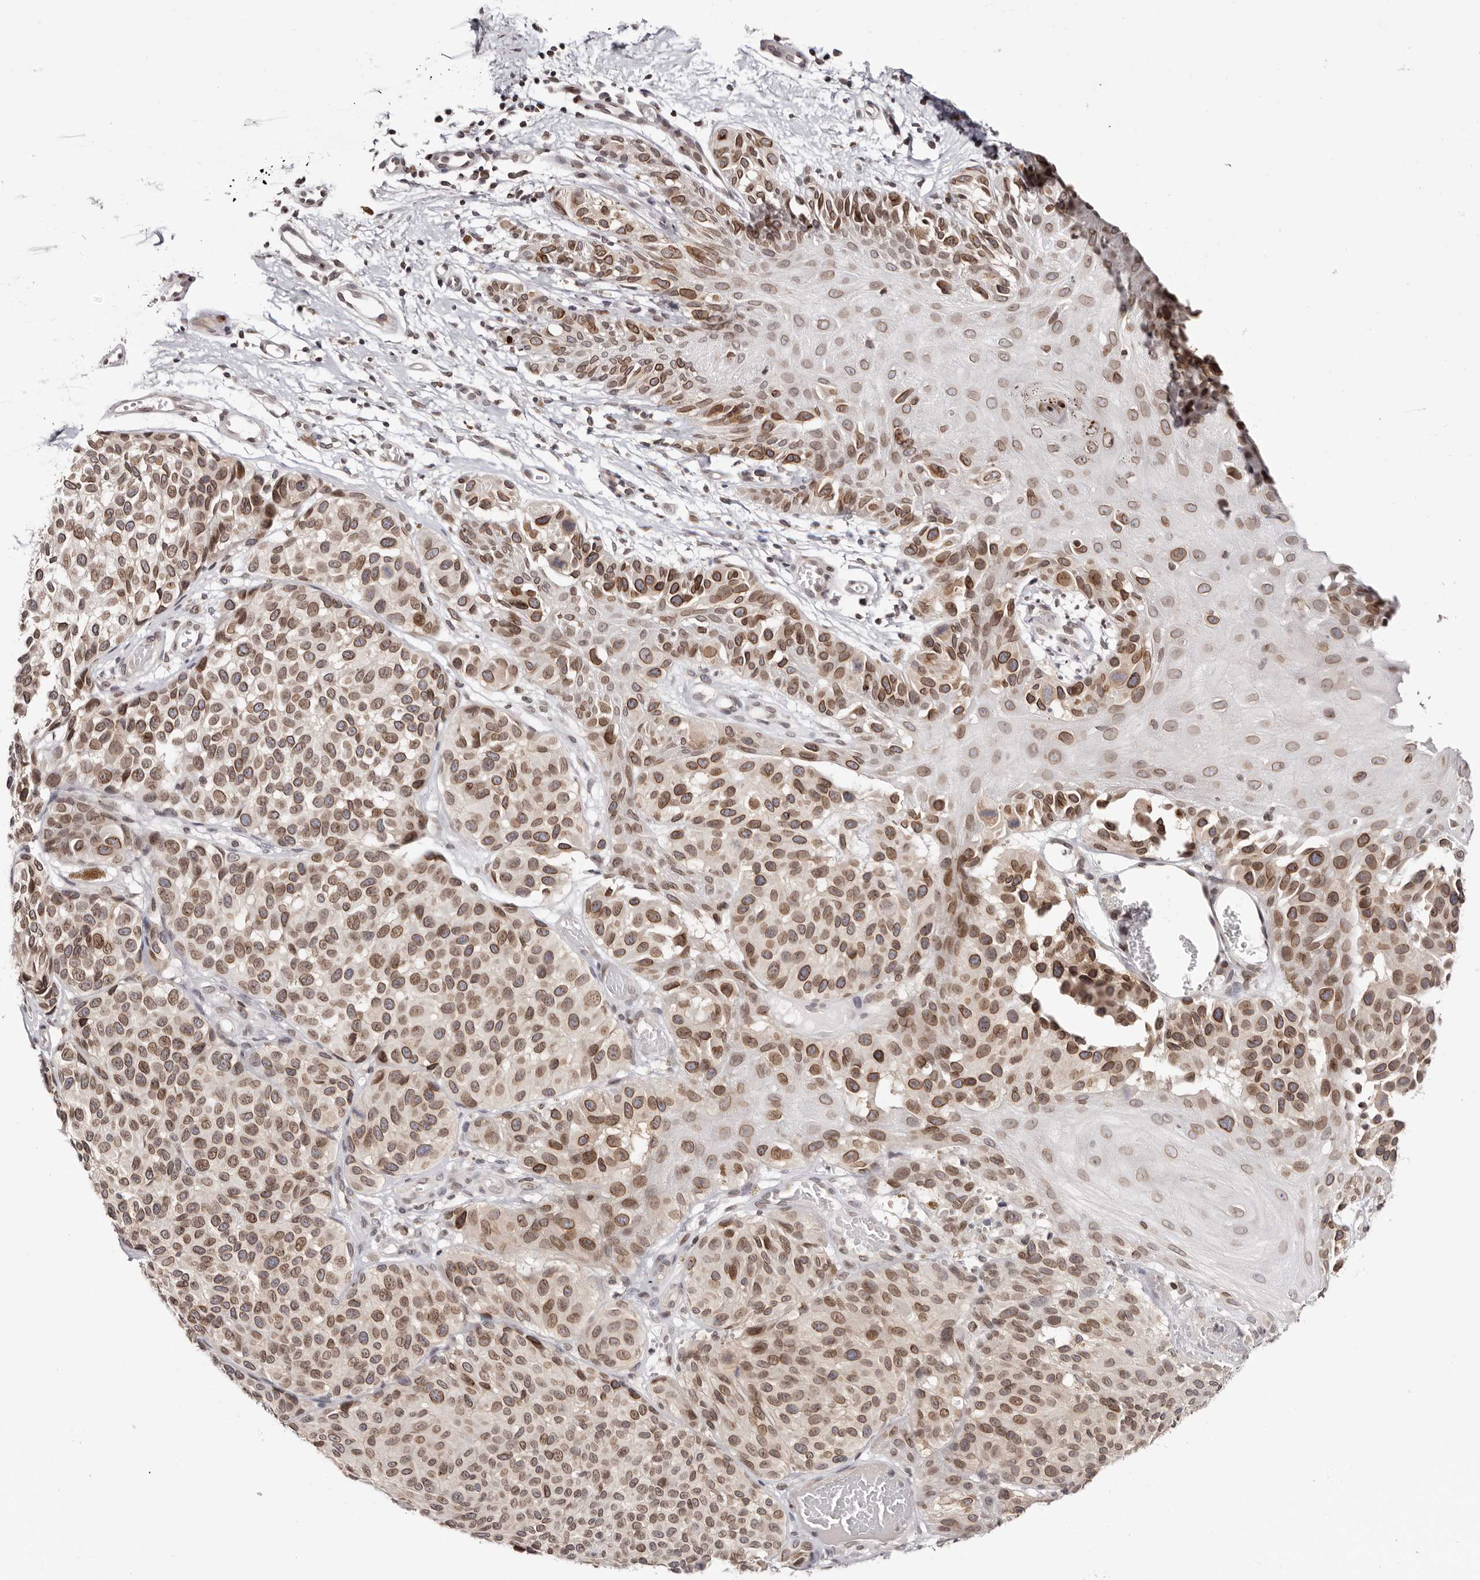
{"staining": {"intensity": "moderate", "quantity": ">75%", "location": "cytoplasmic/membranous,nuclear"}, "tissue": "melanoma", "cell_type": "Tumor cells", "image_type": "cancer", "snomed": [{"axis": "morphology", "description": "Malignant melanoma, NOS"}, {"axis": "topography", "description": "Skin"}], "caption": "Malignant melanoma was stained to show a protein in brown. There is medium levels of moderate cytoplasmic/membranous and nuclear positivity in approximately >75% of tumor cells.", "gene": "NUP153", "patient": {"sex": "male", "age": 83}}